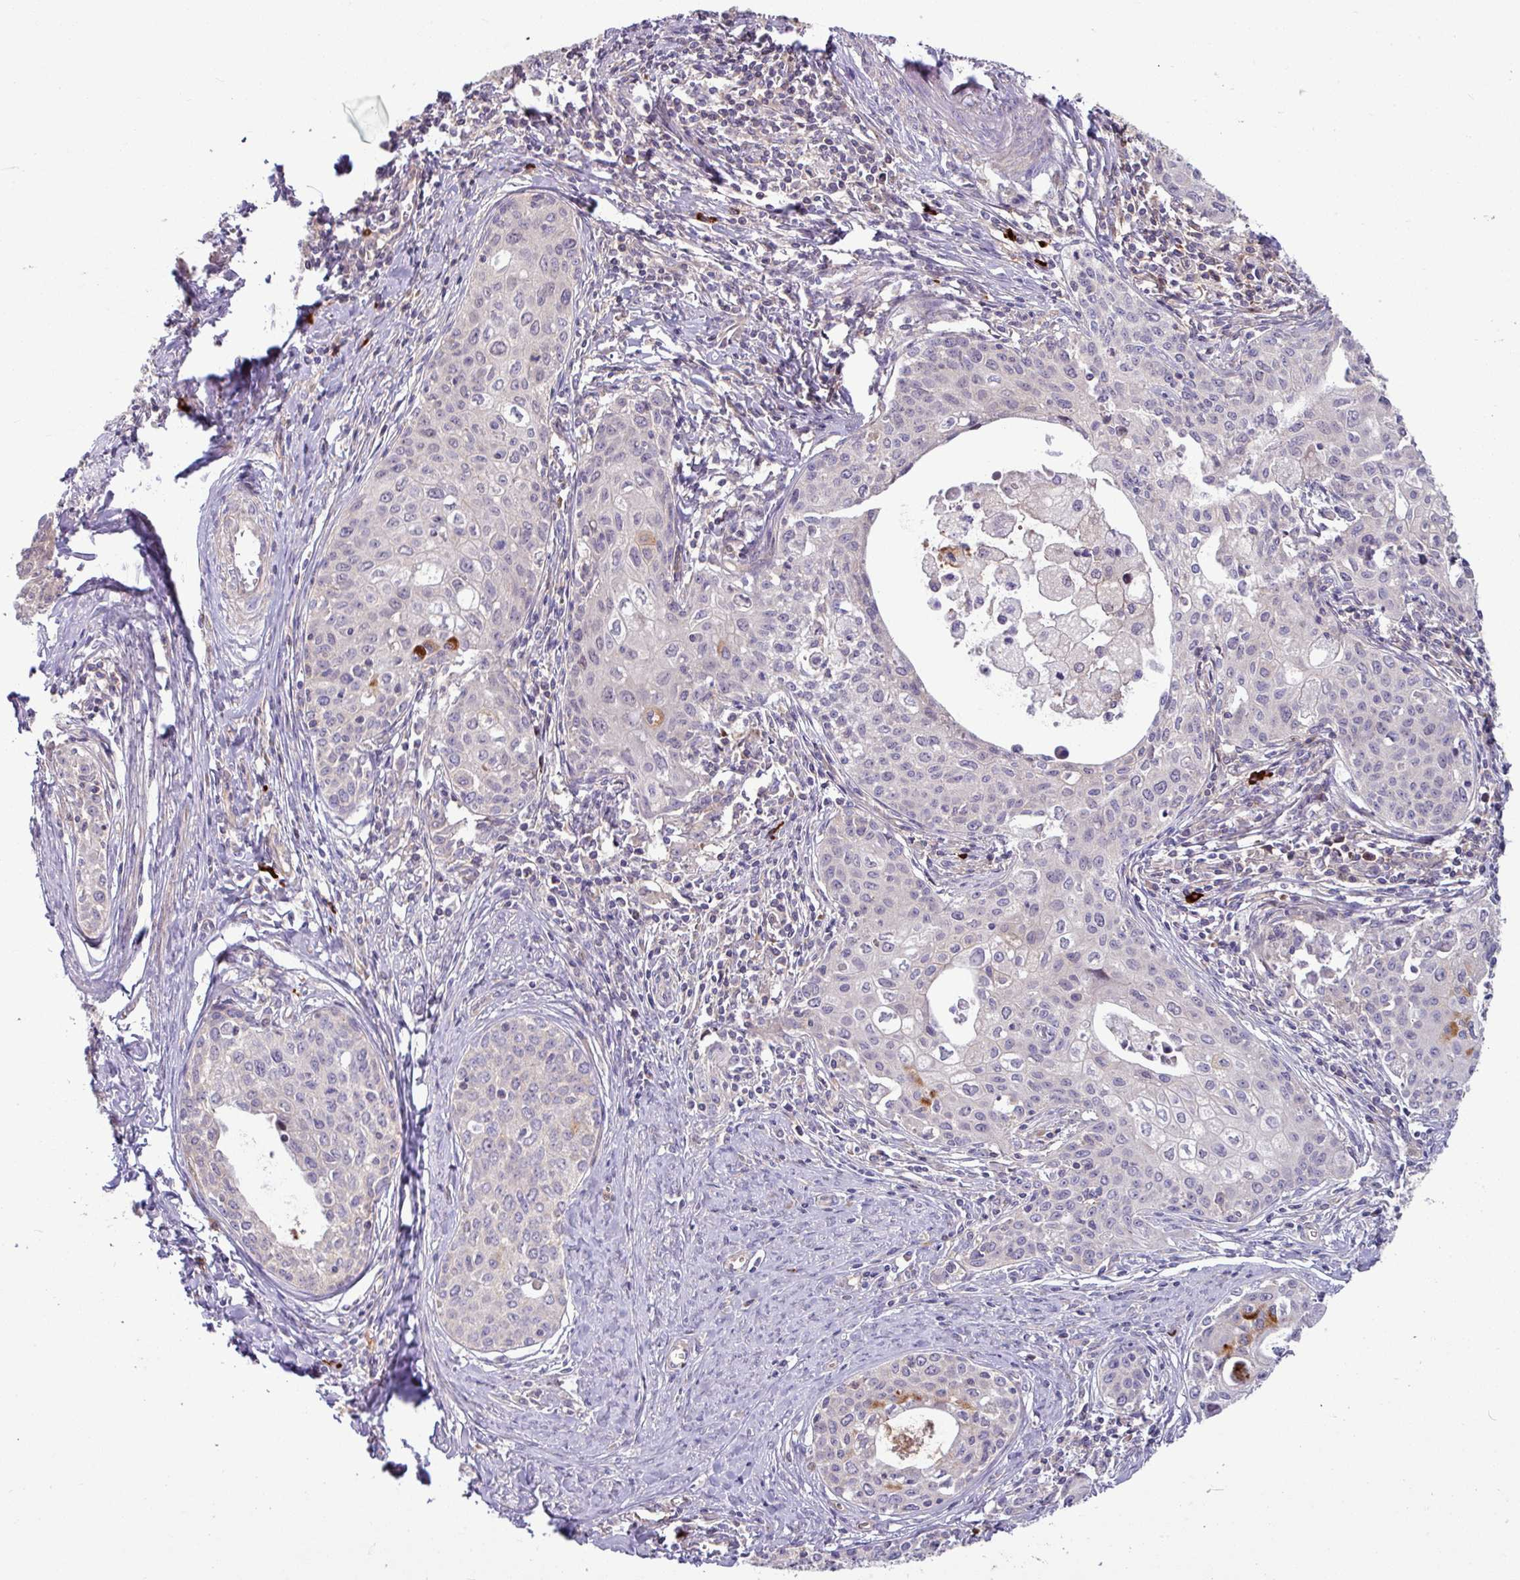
{"staining": {"intensity": "moderate", "quantity": "<25%", "location": "cytoplasmic/membranous"}, "tissue": "cervical cancer", "cell_type": "Tumor cells", "image_type": "cancer", "snomed": [{"axis": "morphology", "description": "Squamous cell carcinoma, NOS"}, {"axis": "morphology", "description": "Adenocarcinoma, NOS"}, {"axis": "topography", "description": "Cervix"}], "caption": "Cervical adenocarcinoma stained for a protein reveals moderate cytoplasmic/membranous positivity in tumor cells. The protein of interest is stained brown, and the nuclei are stained in blue (DAB (3,3'-diaminobenzidine) IHC with brightfield microscopy, high magnification).", "gene": "B4GALNT4", "patient": {"sex": "female", "age": 52}}